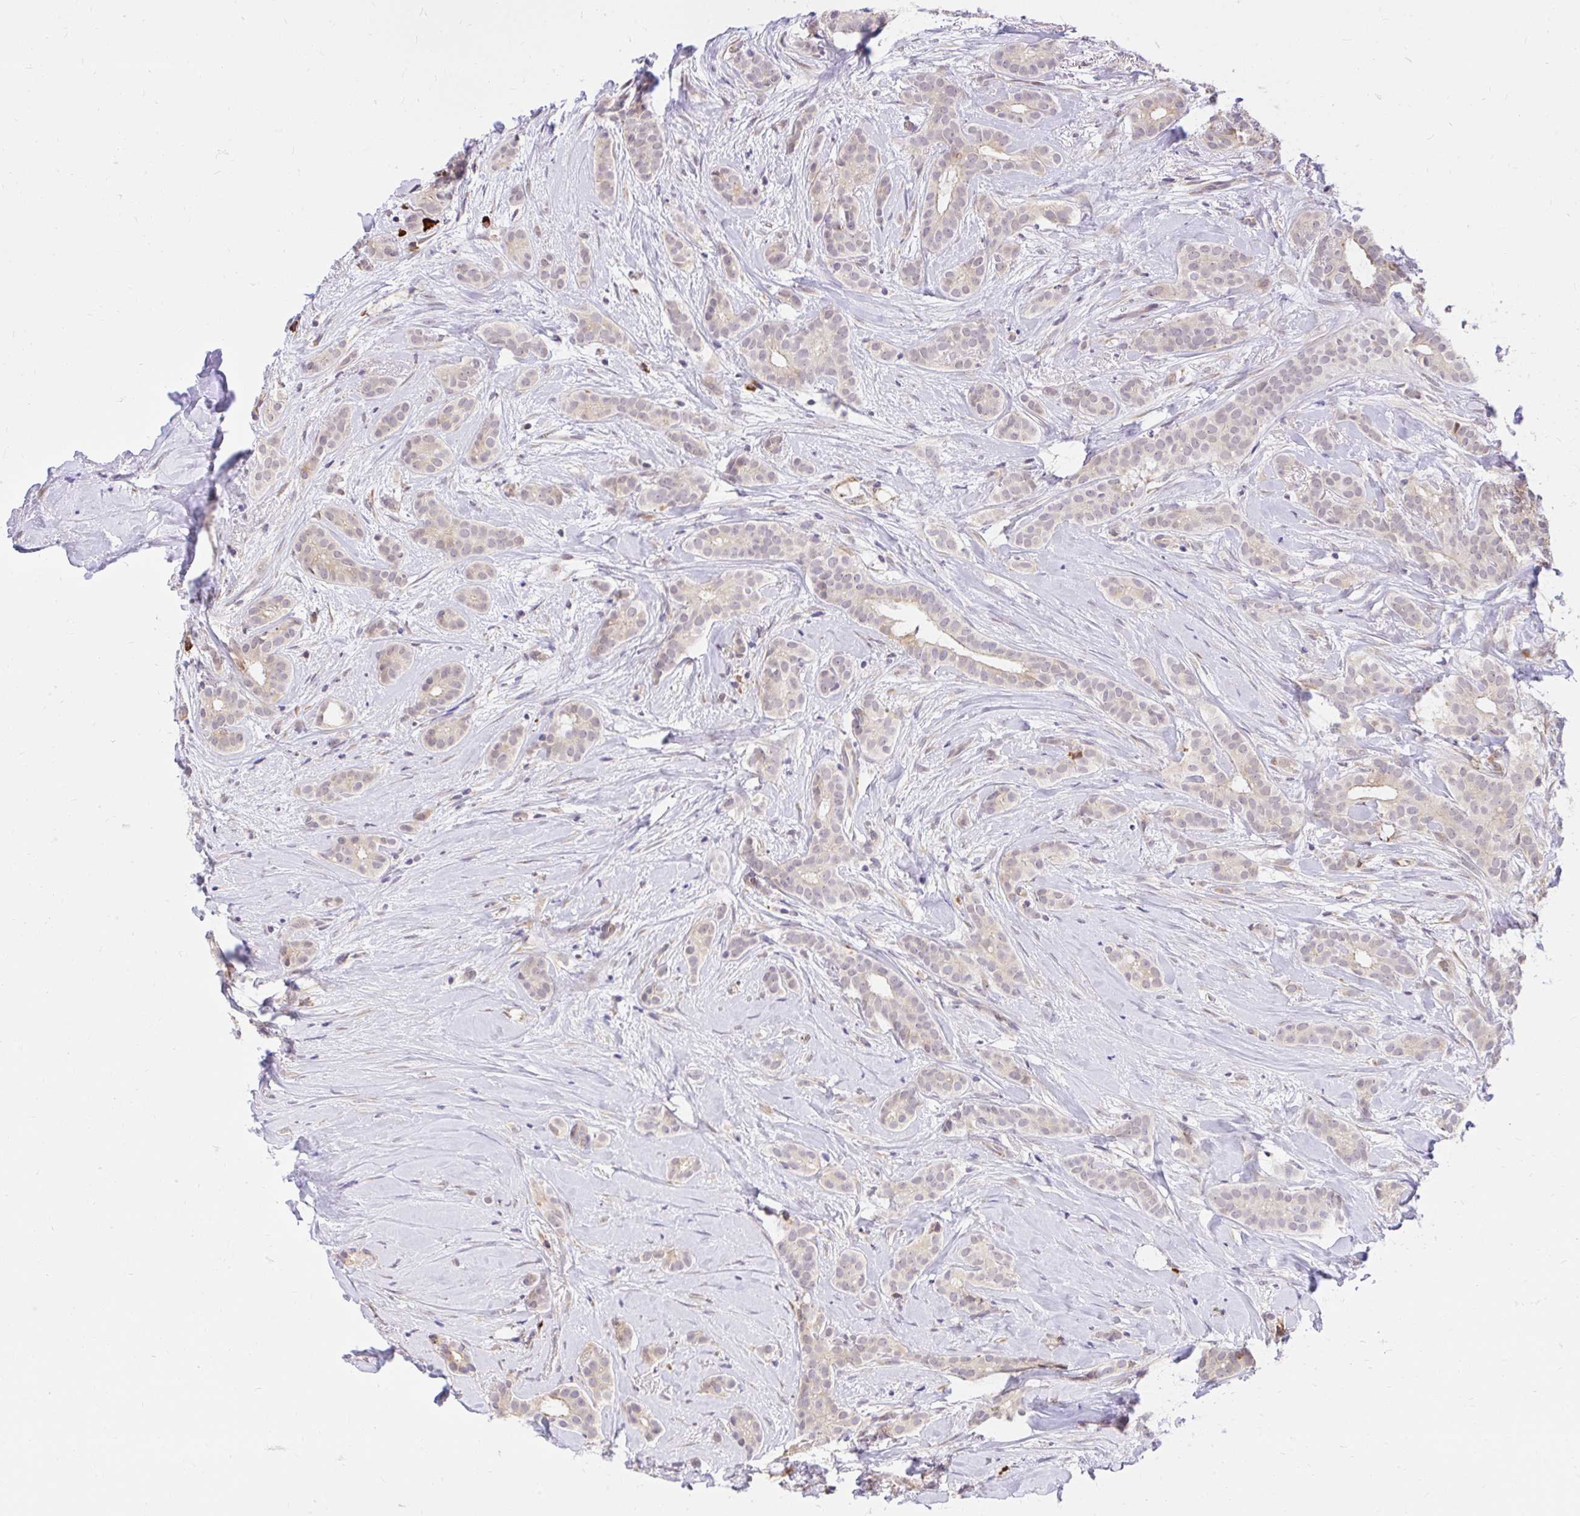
{"staining": {"intensity": "weak", "quantity": "25%-75%", "location": "cytoplasmic/membranous,nuclear"}, "tissue": "breast cancer", "cell_type": "Tumor cells", "image_type": "cancer", "snomed": [{"axis": "morphology", "description": "Duct carcinoma"}, {"axis": "topography", "description": "Breast"}], "caption": "An IHC photomicrograph of neoplastic tissue is shown. Protein staining in brown labels weak cytoplasmic/membranous and nuclear positivity in breast infiltrating ductal carcinoma within tumor cells.", "gene": "NAALAD2", "patient": {"sex": "female", "age": 65}}